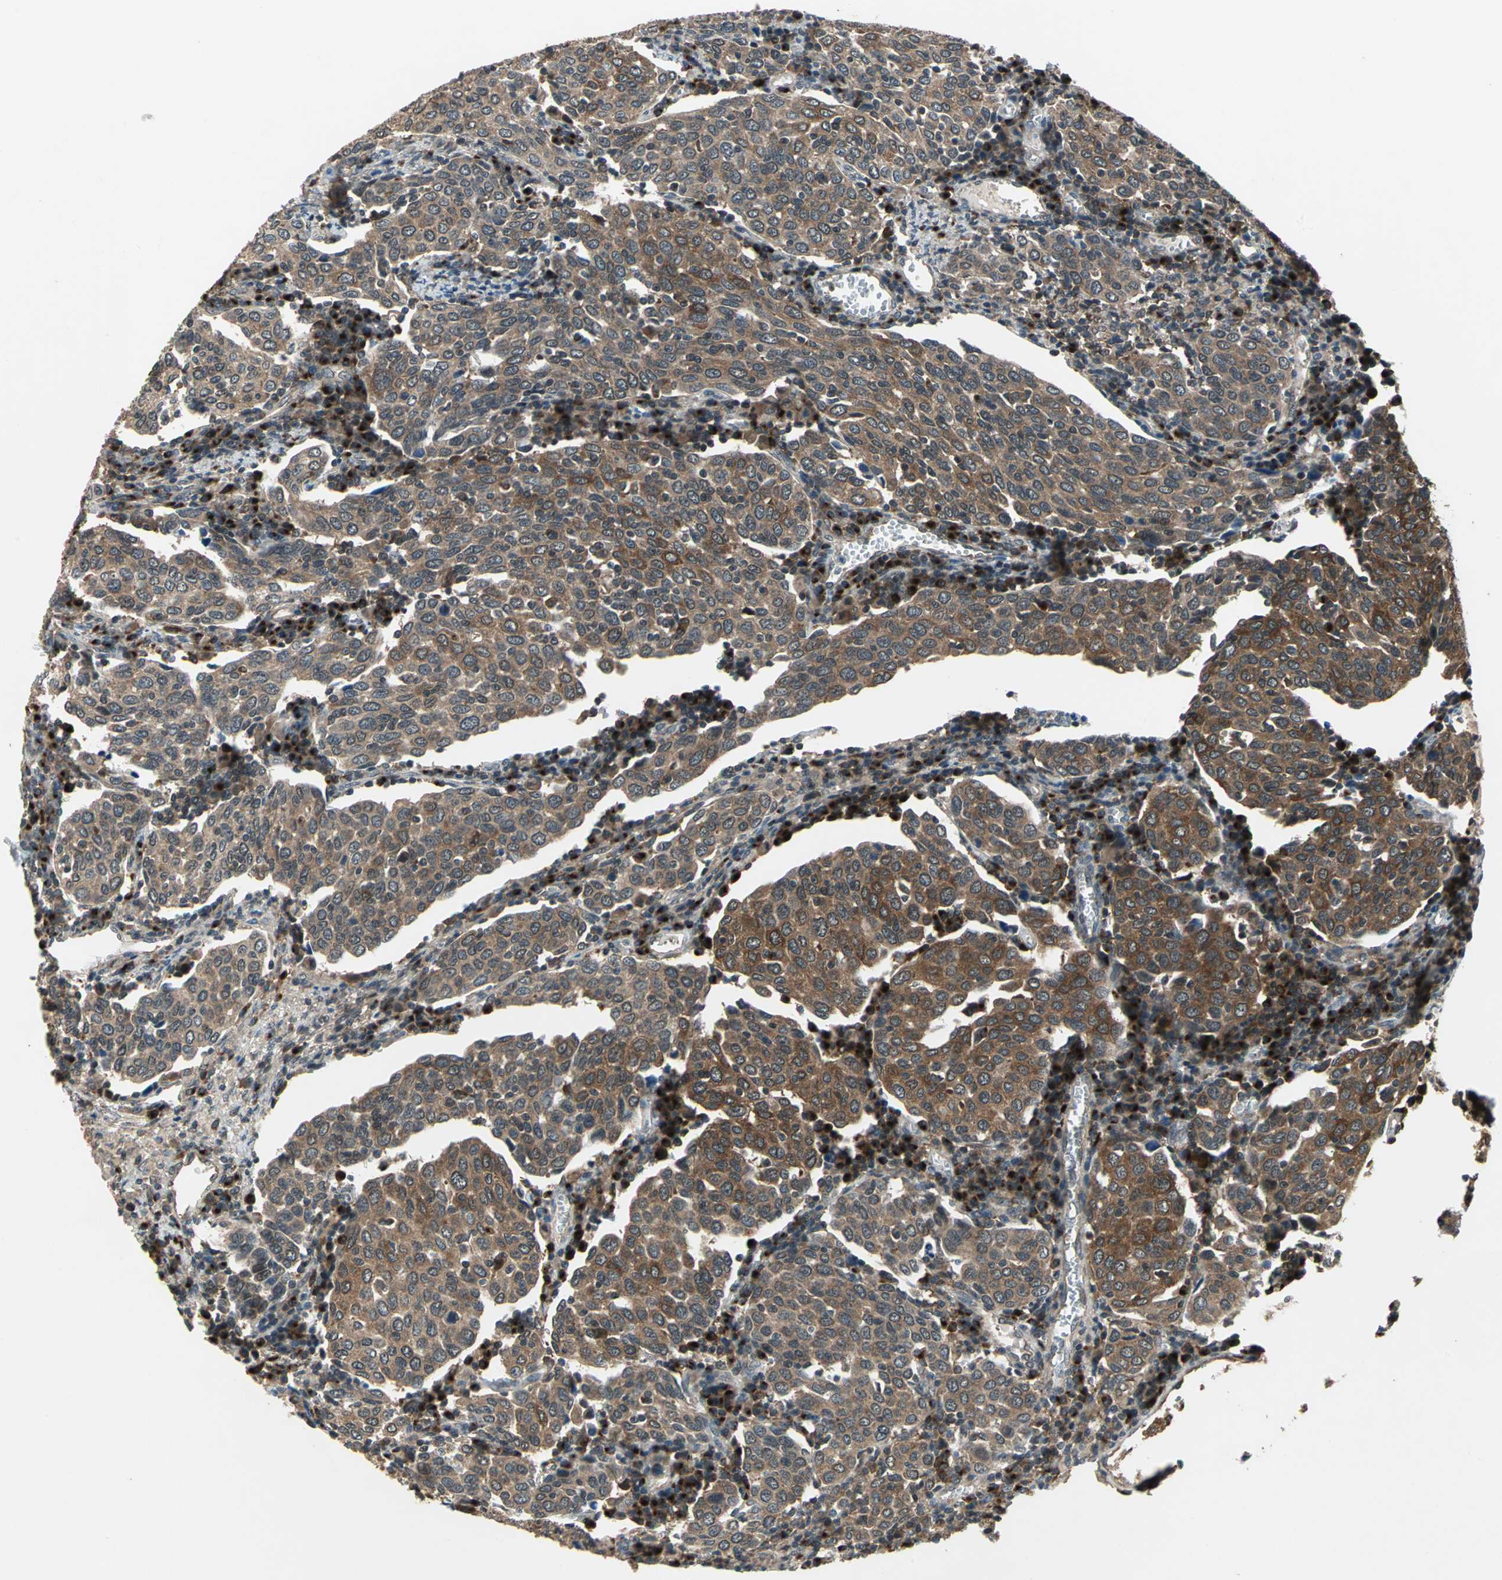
{"staining": {"intensity": "moderate", "quantity": ">75%", "location": "cytoplasmic/membranous"}, "tissue": "cervical cancer", "cell_type": "Tumor cells", "image_type": "cancer", "snomed": [{"axis": "morphology", "description": "Squamous cell carcinoma, NOS"}, {"axis": "topography", "description": "Cervix"}], "caption": "This image shows cervical squamous cell carcinoma stained with immunohistochemistry to label a protein in brown. The cytoplasmic/membranous of tumor cells show moderate positivity for the protein. Nuclei are counter-stained blue.", "gene": "NFKBIE", "patient": {"sex": "female", "age": 40}}